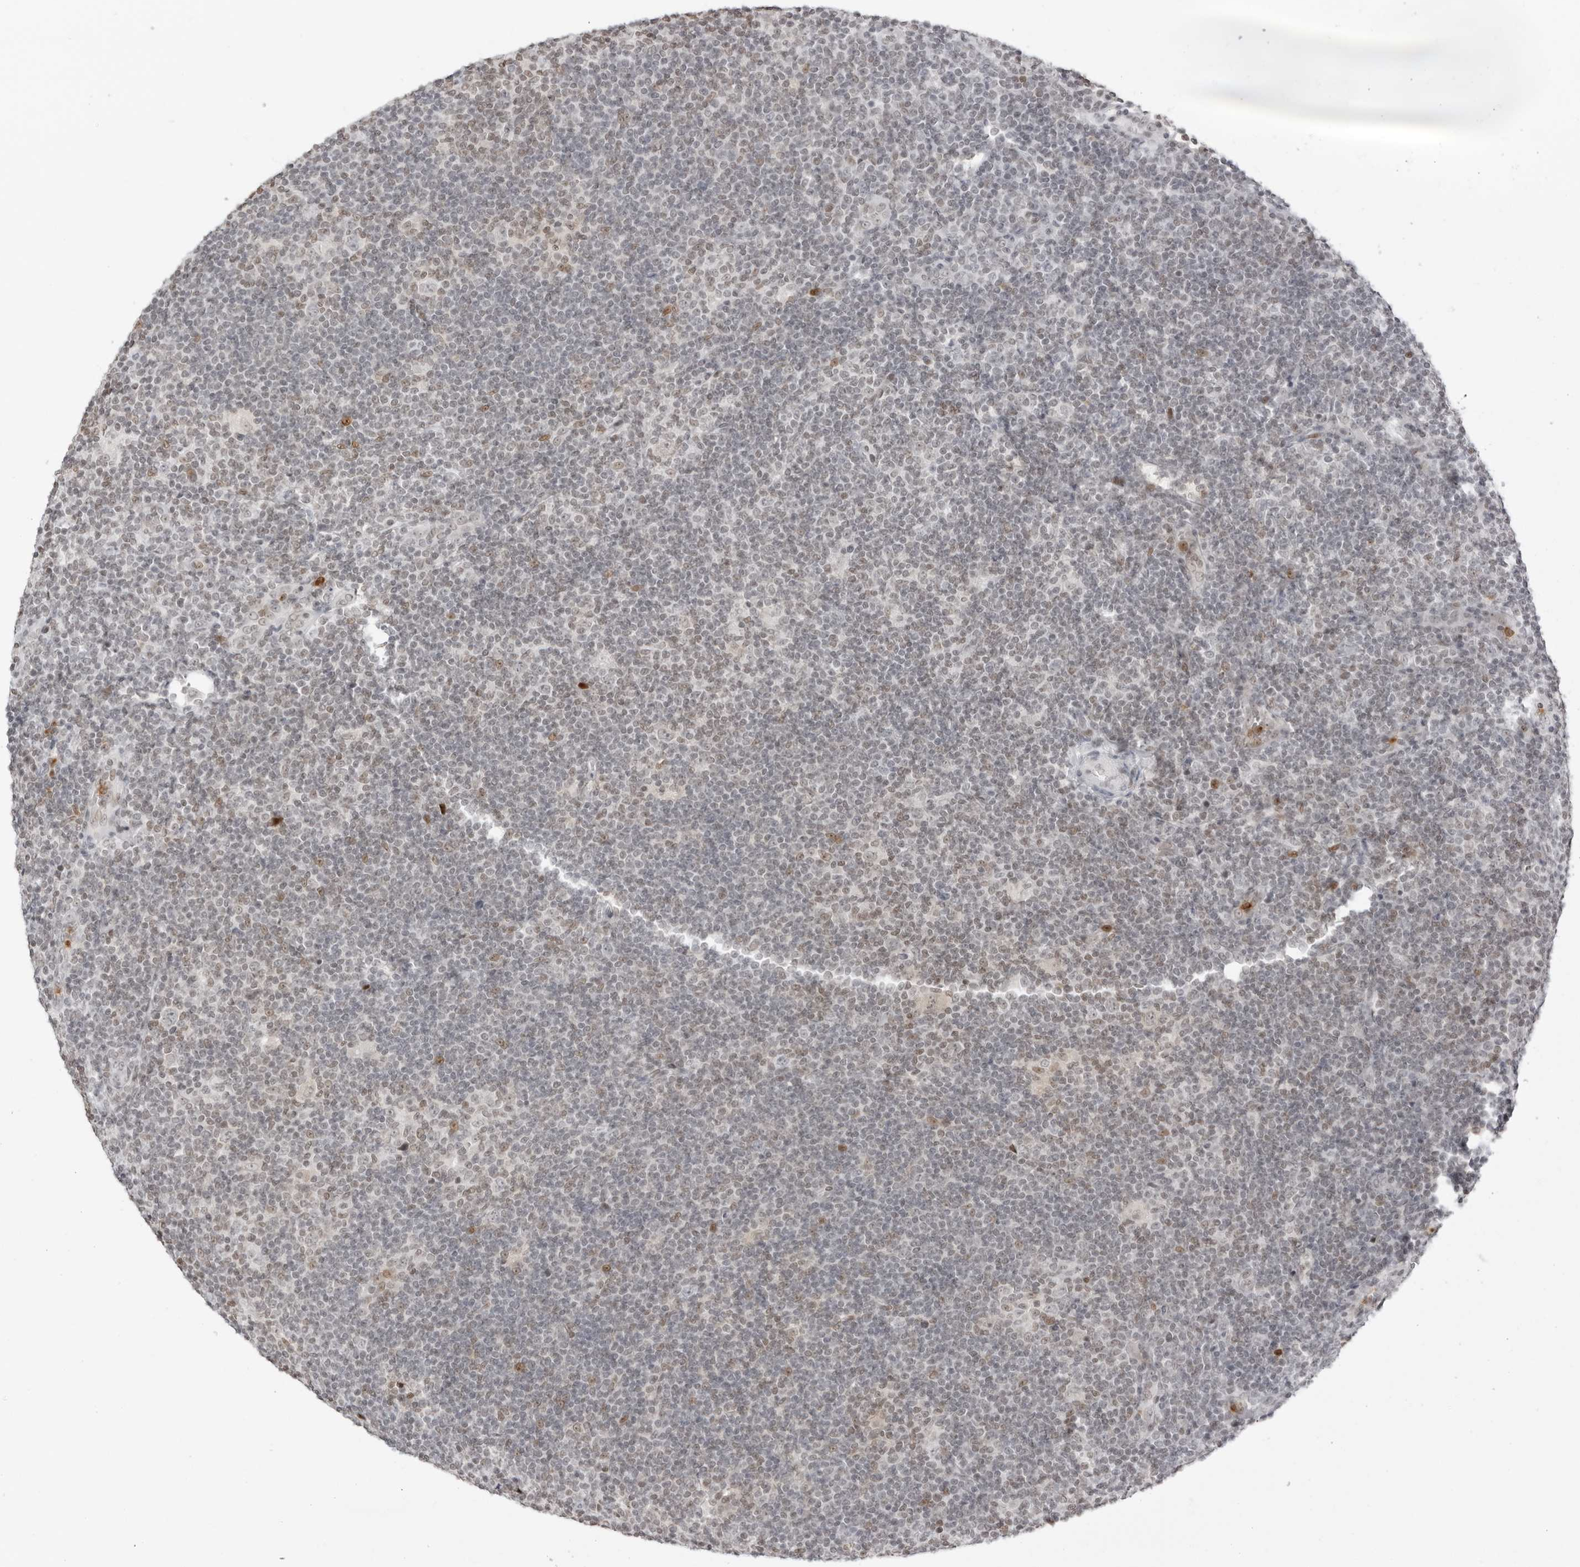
{"staining": {"intensity": "negative", "quantity": "none", "location": "none"}, "tissue": "lymphoma", "cell_type": "Tumor cells", "image_type": "cancer", "snomed": [{"axis": "morphology", "description": "Hodgkin's disease, NOS"}, {"axis": "topography", "description": "Lymph node"}], "caption": "This is an IHC micrograph of Hodgkin's disease. There is no staining in tumor cells.", "gene": "RNF146", "patient": {"sex": "female", "age": 57}}